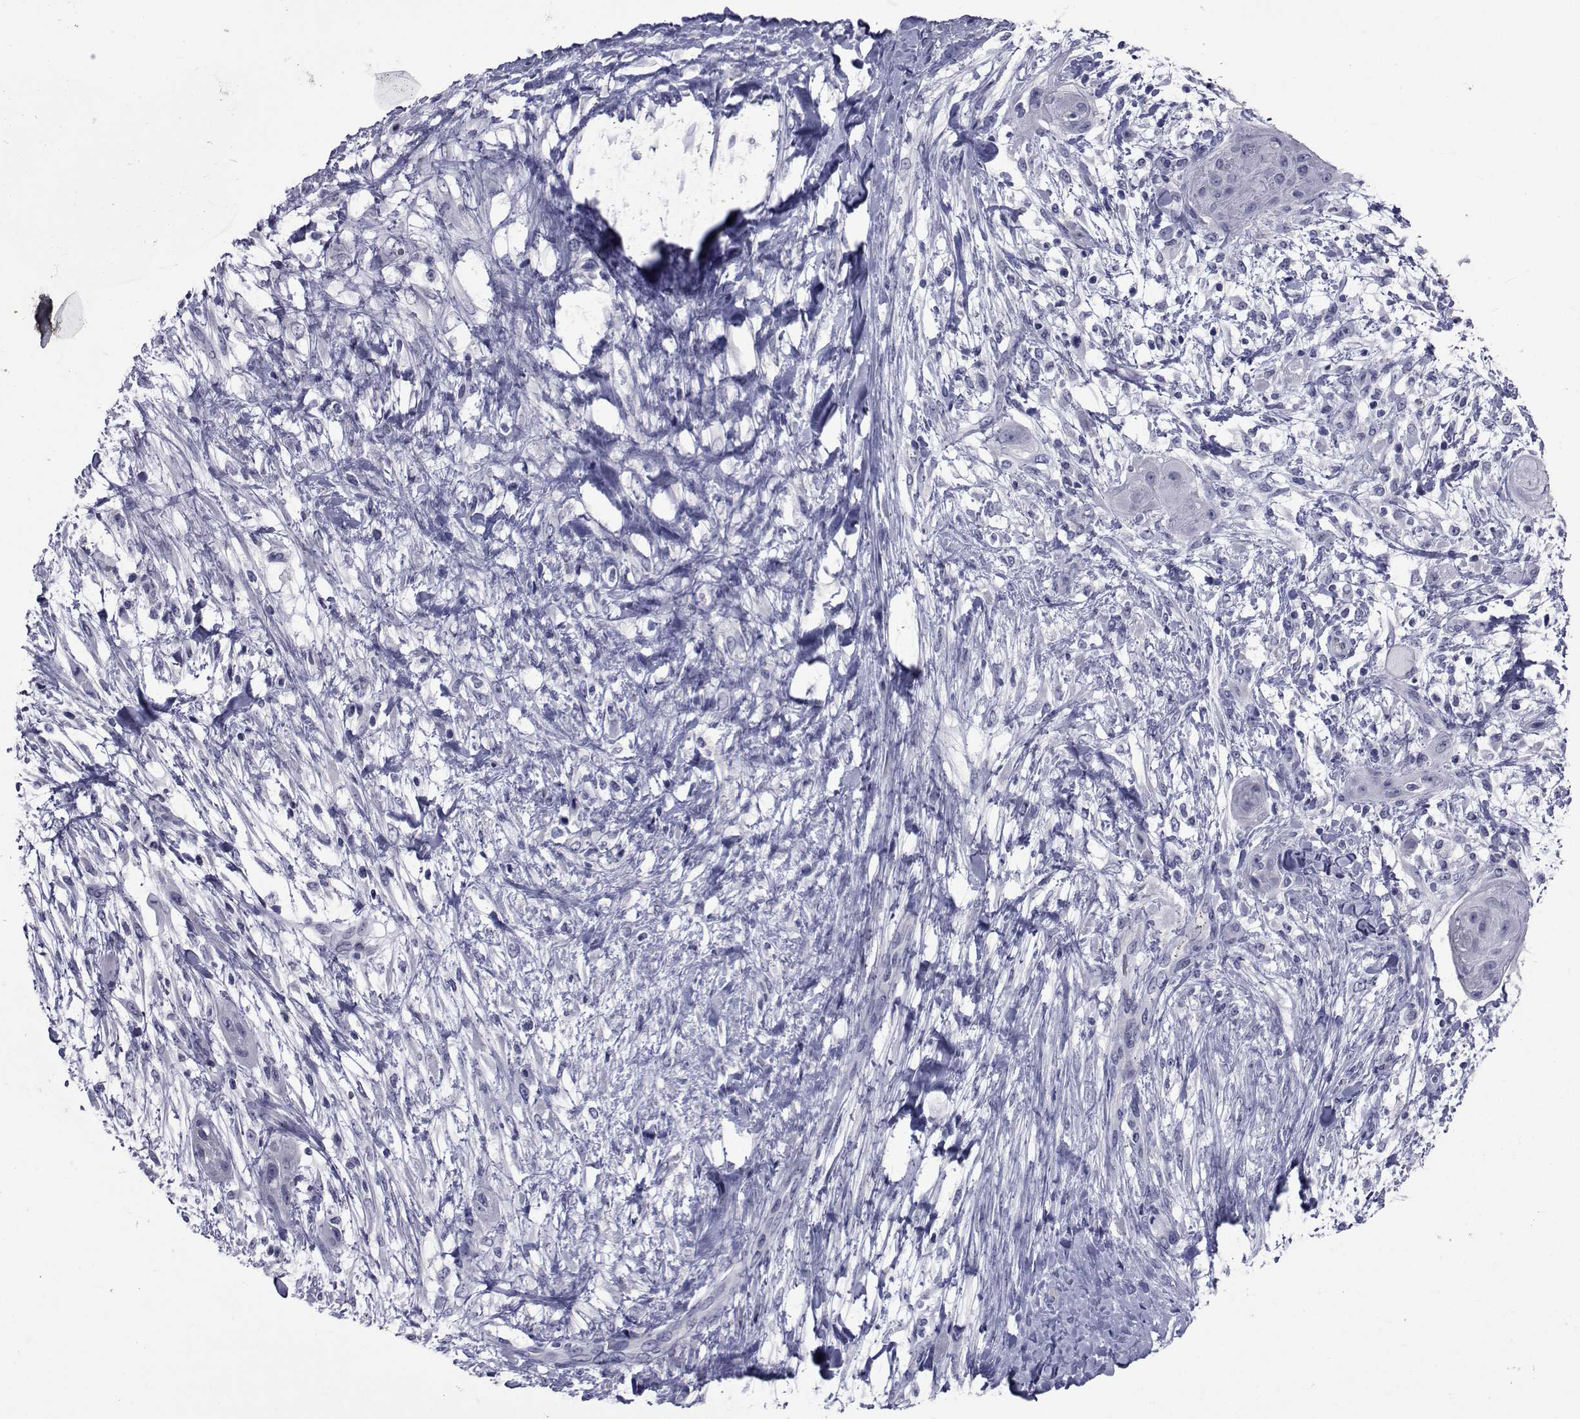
{"staining": {"intensity": "negative", "quantity": "none", "location": "none"}, "tissue": "skin cancer", "cell_type": "Tumor cells", "image_type": "cancer", "snomed": [{"axis": "morphology", "description": "Squamous cell carcinoma, NOS"}, {"axis": "topography", "description": "Skin"}], "caption": "Skin squamous cell carcinoma was stained to show a protein in brown. There is no significant staining in tumor cells. The staining is performed using DAB brown chromogen with nuclei counter-stained in using hematoxylin.", "gene": "SEMA5B", "patient": {"sex": "male", "age": 62}}